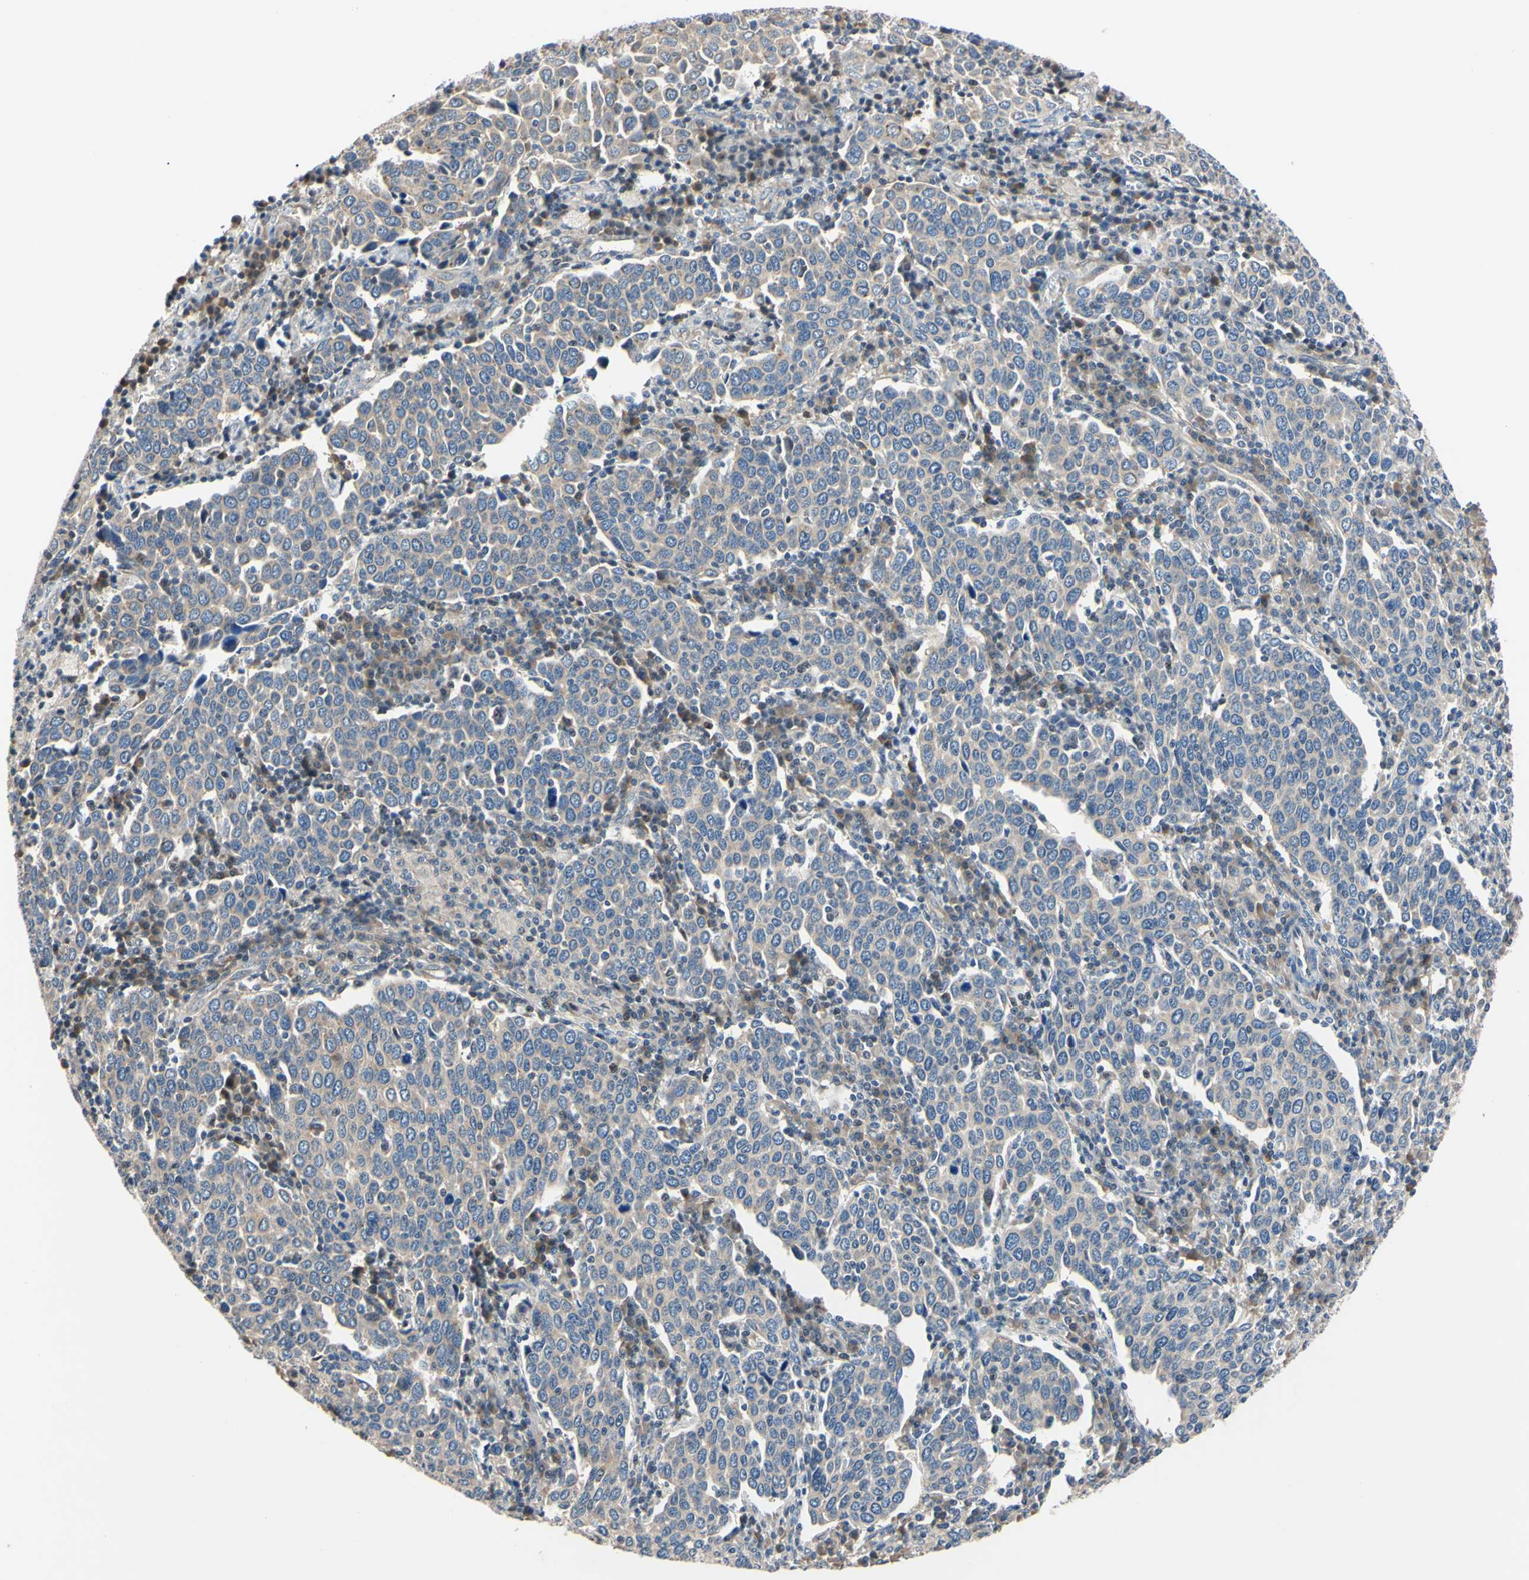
{"staining": {"intensity": "negative", "quantity": "none", "location": "none"}, "tissue": "cervical cancer", "cell_type": "Tumor cells", "image_type": "cancer", "snomed": [{"axis": "morphology", "description": "Squamous cell carcinoma, NOS"}, {"axis": "topography", "description": "Cervix"}], "caption": "Immunohistochemical staining of squamous cell carcinoma (cervical) reveals no significant expression in tumor cells.", "gene": "RARS1", "patient": {"sex": "female", "age": 40}}